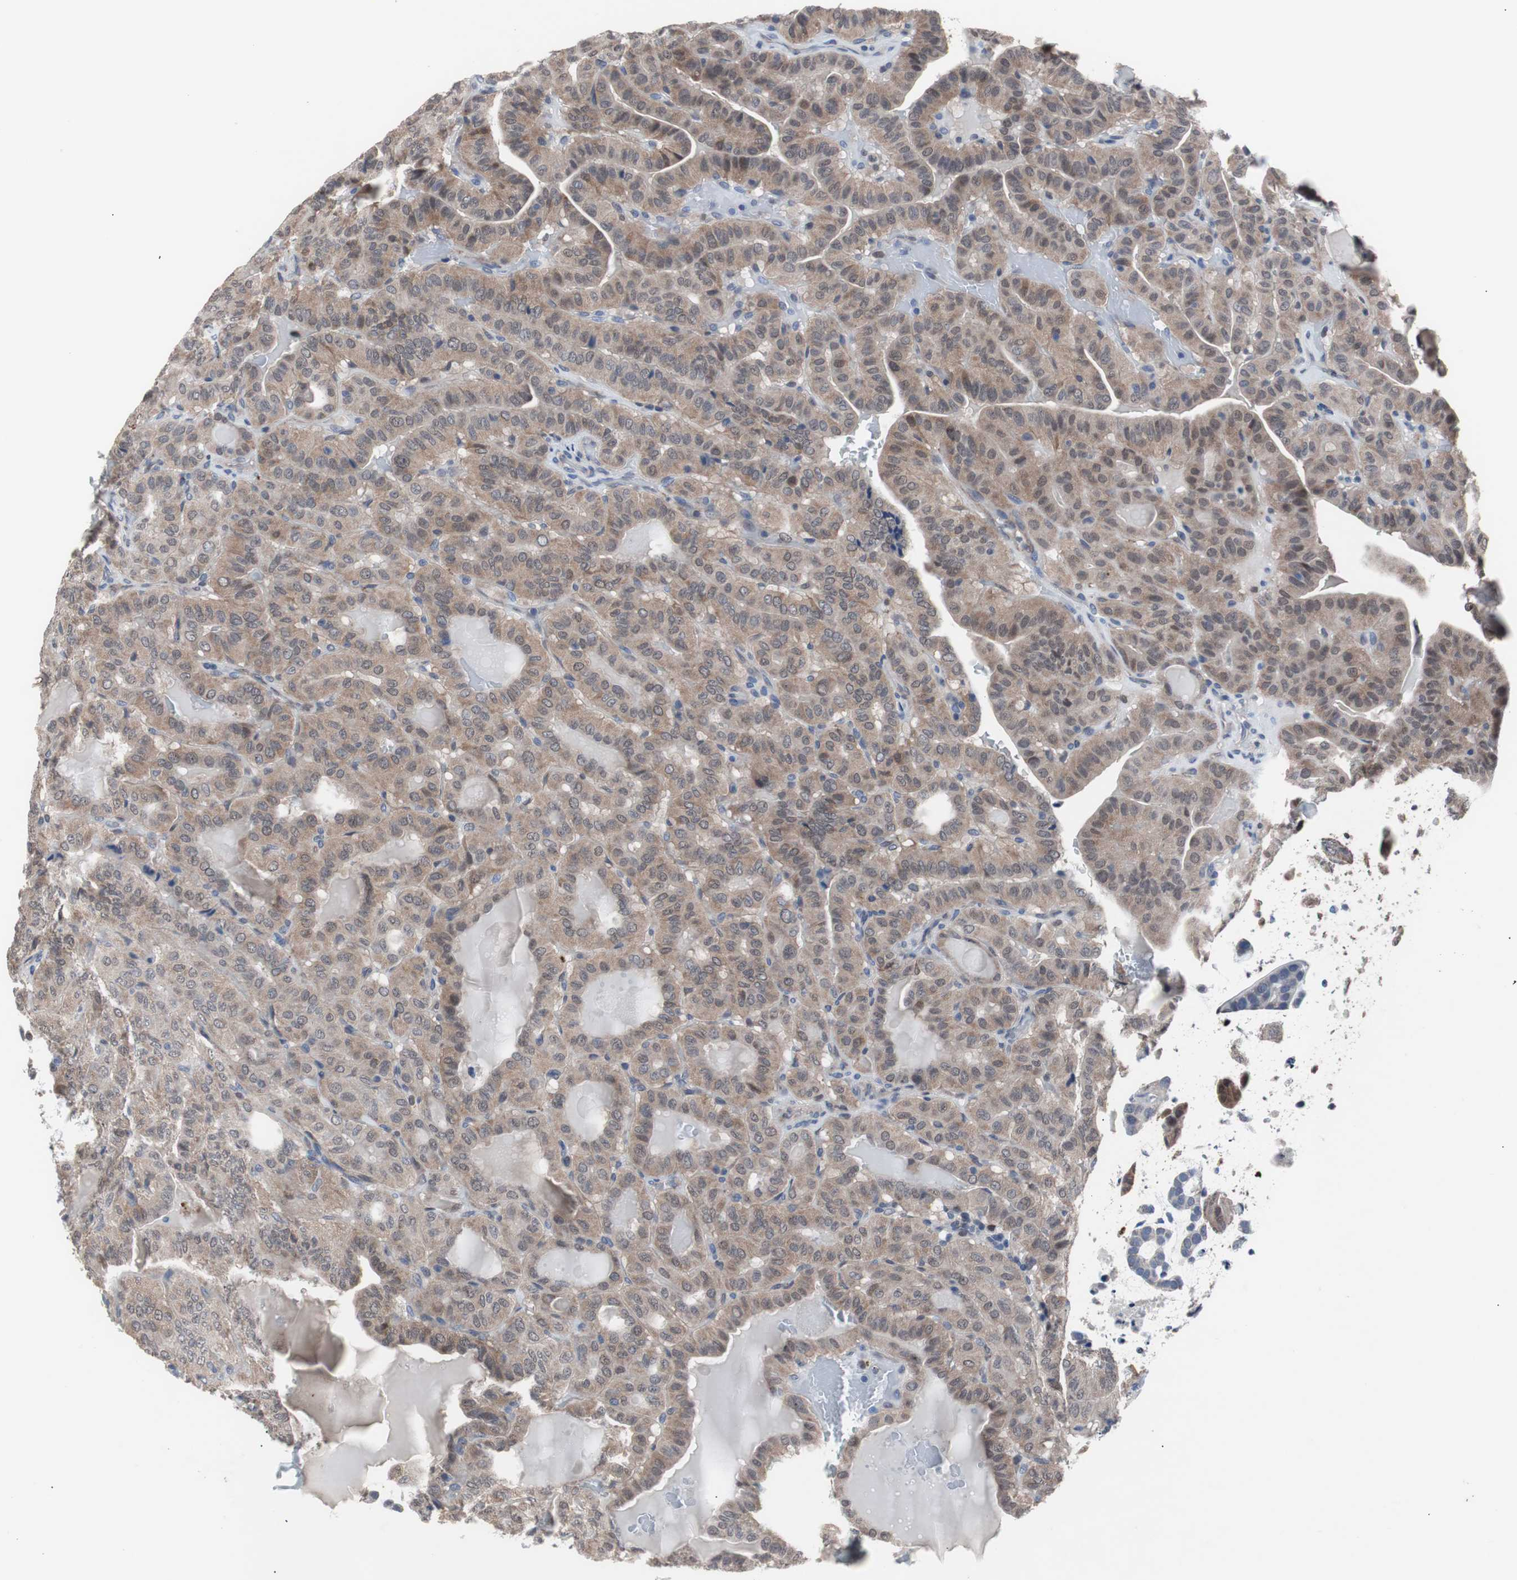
{"staining": {"intensity": "moderate", "quantity": ">75%", "location": "cytoplasmic/membranous"}, "tissue": "thyroid cancer", "cell_type": "Tumor cells", "image_type": "cancer", "snomed": [{"axis": "morphology", "description": "Papillary adenocarcinoma, NOS"}, {"axis": "topography", "description": "Thyroid gland"}], "caption": "An immunohistochemistry (IHC) photomicrograph of tumor tissue is shown. Protein staining in brown shows moderate cytoplasmic/membranous positivity in thyroid papillary adenocarcinoma within tumor cells.", "gene": "RBM47", "patient": {"sex": "male", "age": 77}}